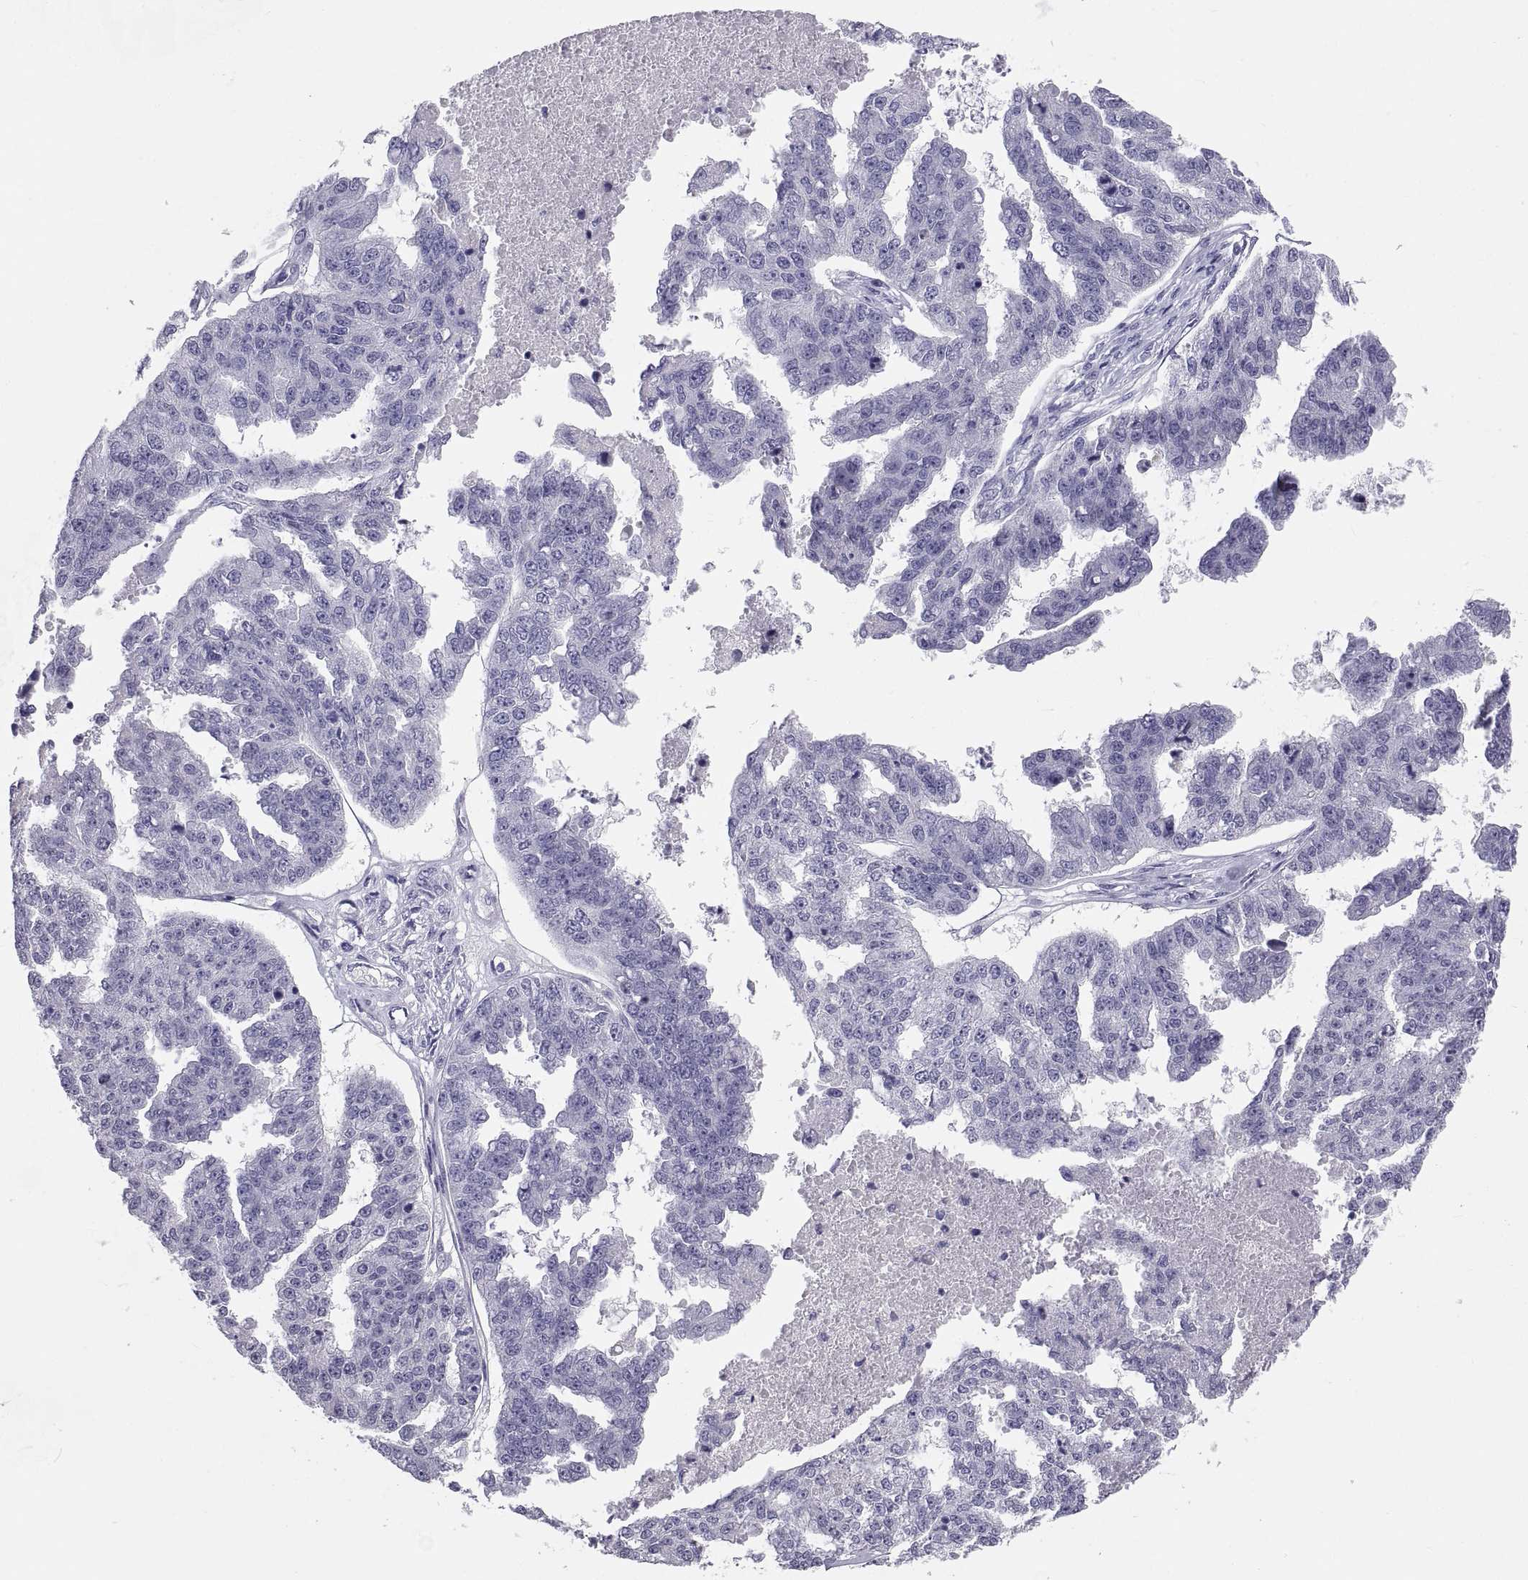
{"staining": {"intensity": "negative", "quantity": "none", "location": "none"}, "tissue": "ovarian cancer", "cell_type": "Tumor cells", "image_type": "cancer", "snomed": [{"axis": "morphology", "description": "Cystadenocarcinoma, serous, NOS"}, {"axis": "topography", "description": "Ovary"}], "caption": "The histopathology image demonstrates no significant expression in tumor cells of serous cystadenocarcinoma (ovarian). The staining was performed using DAB (3,3'-diaminobenzidine) to visualize the protein expression in brown, while the nuclei were stained in blue with hematoxylin (Magnification: 20x).", "gene": "TEX13A", "patient": {"sex": "female", "age": 58}}